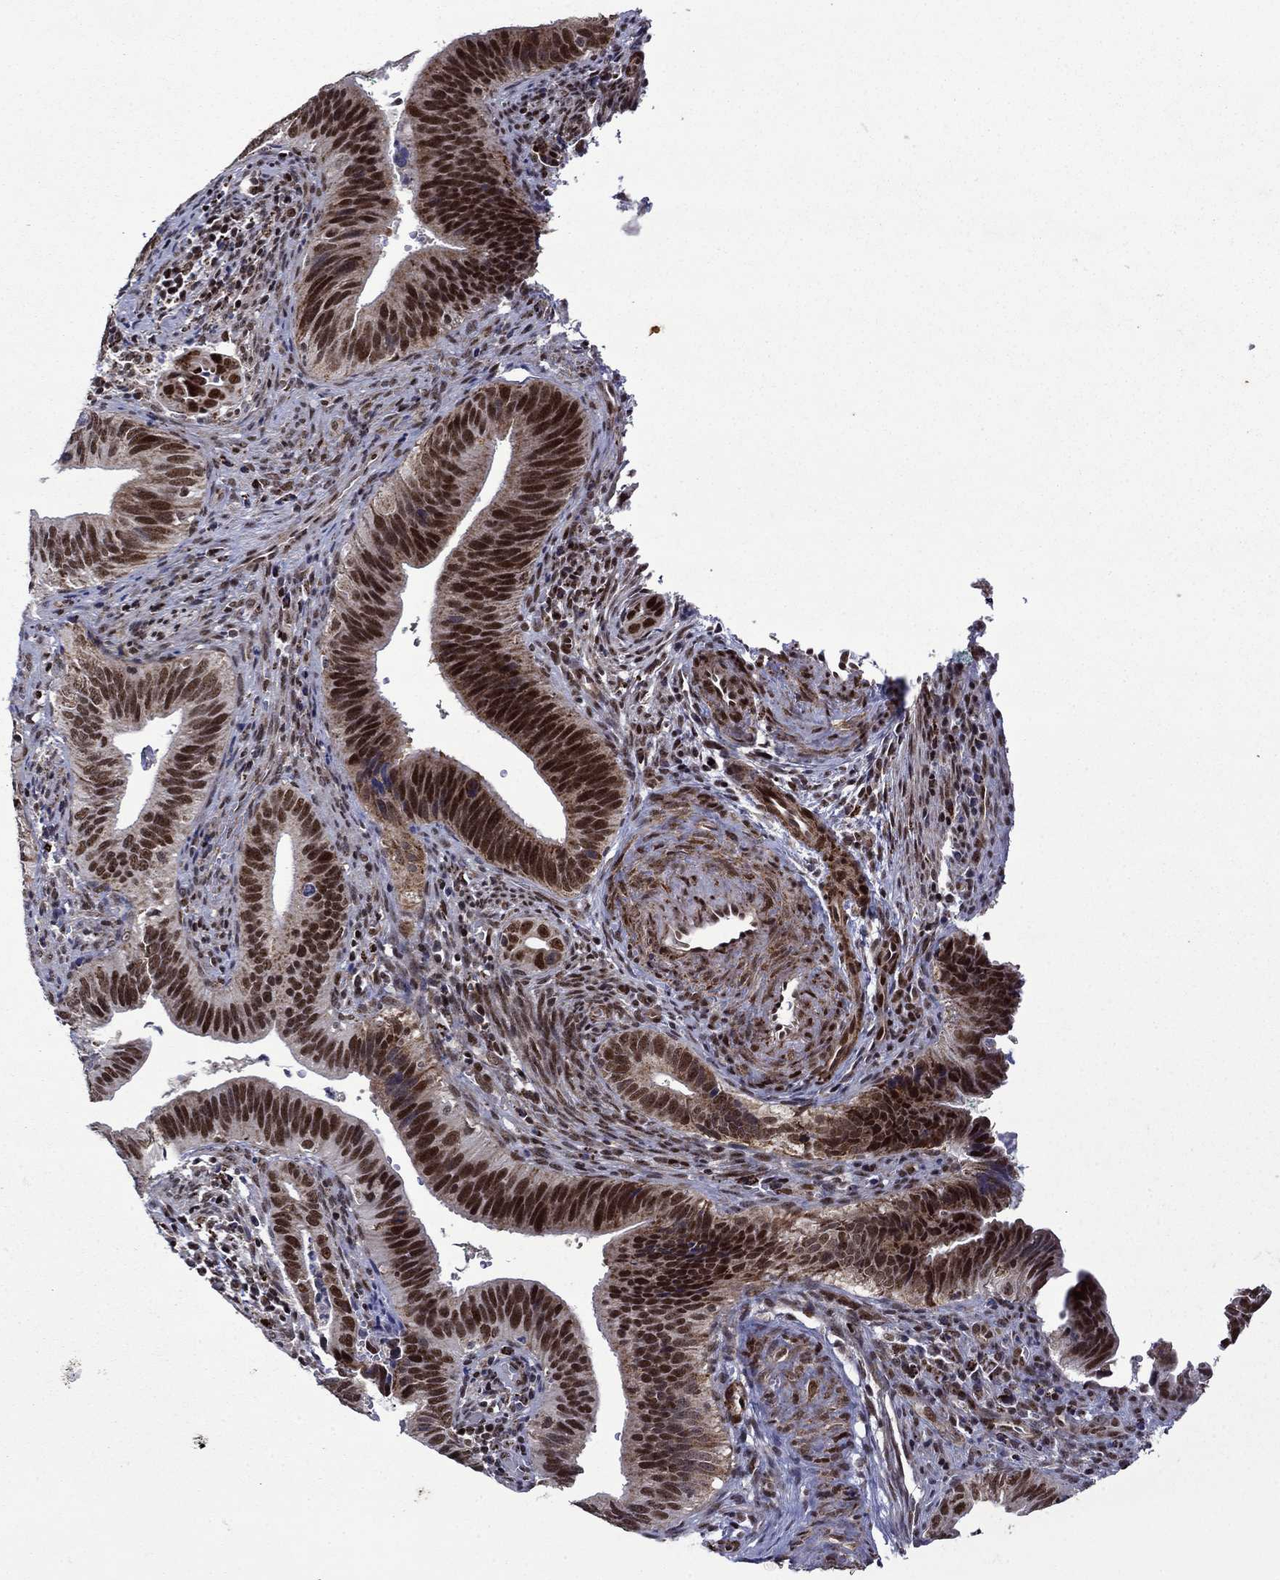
{"staining": {"intensity": "strong", "quantity": "25%-75%", "location": "nuclear"}, "tissue": "cervical cancer", "cell_type": "Tumor cells", "image_type": "cancer", "snomed": [{"axis": "morphology", "description": "Adenocarcinoma, NOS"}, {"axis": "topography", "description": "Cervix"}], "caption": "This micrograph demonstrates IHC staining of human cervical adenocarcinoma, with high strong nuclear positivity in about 25%-75% of tumor cells.", "gene": "SURF2", "patient": {"sex": "female", "age": 42}}